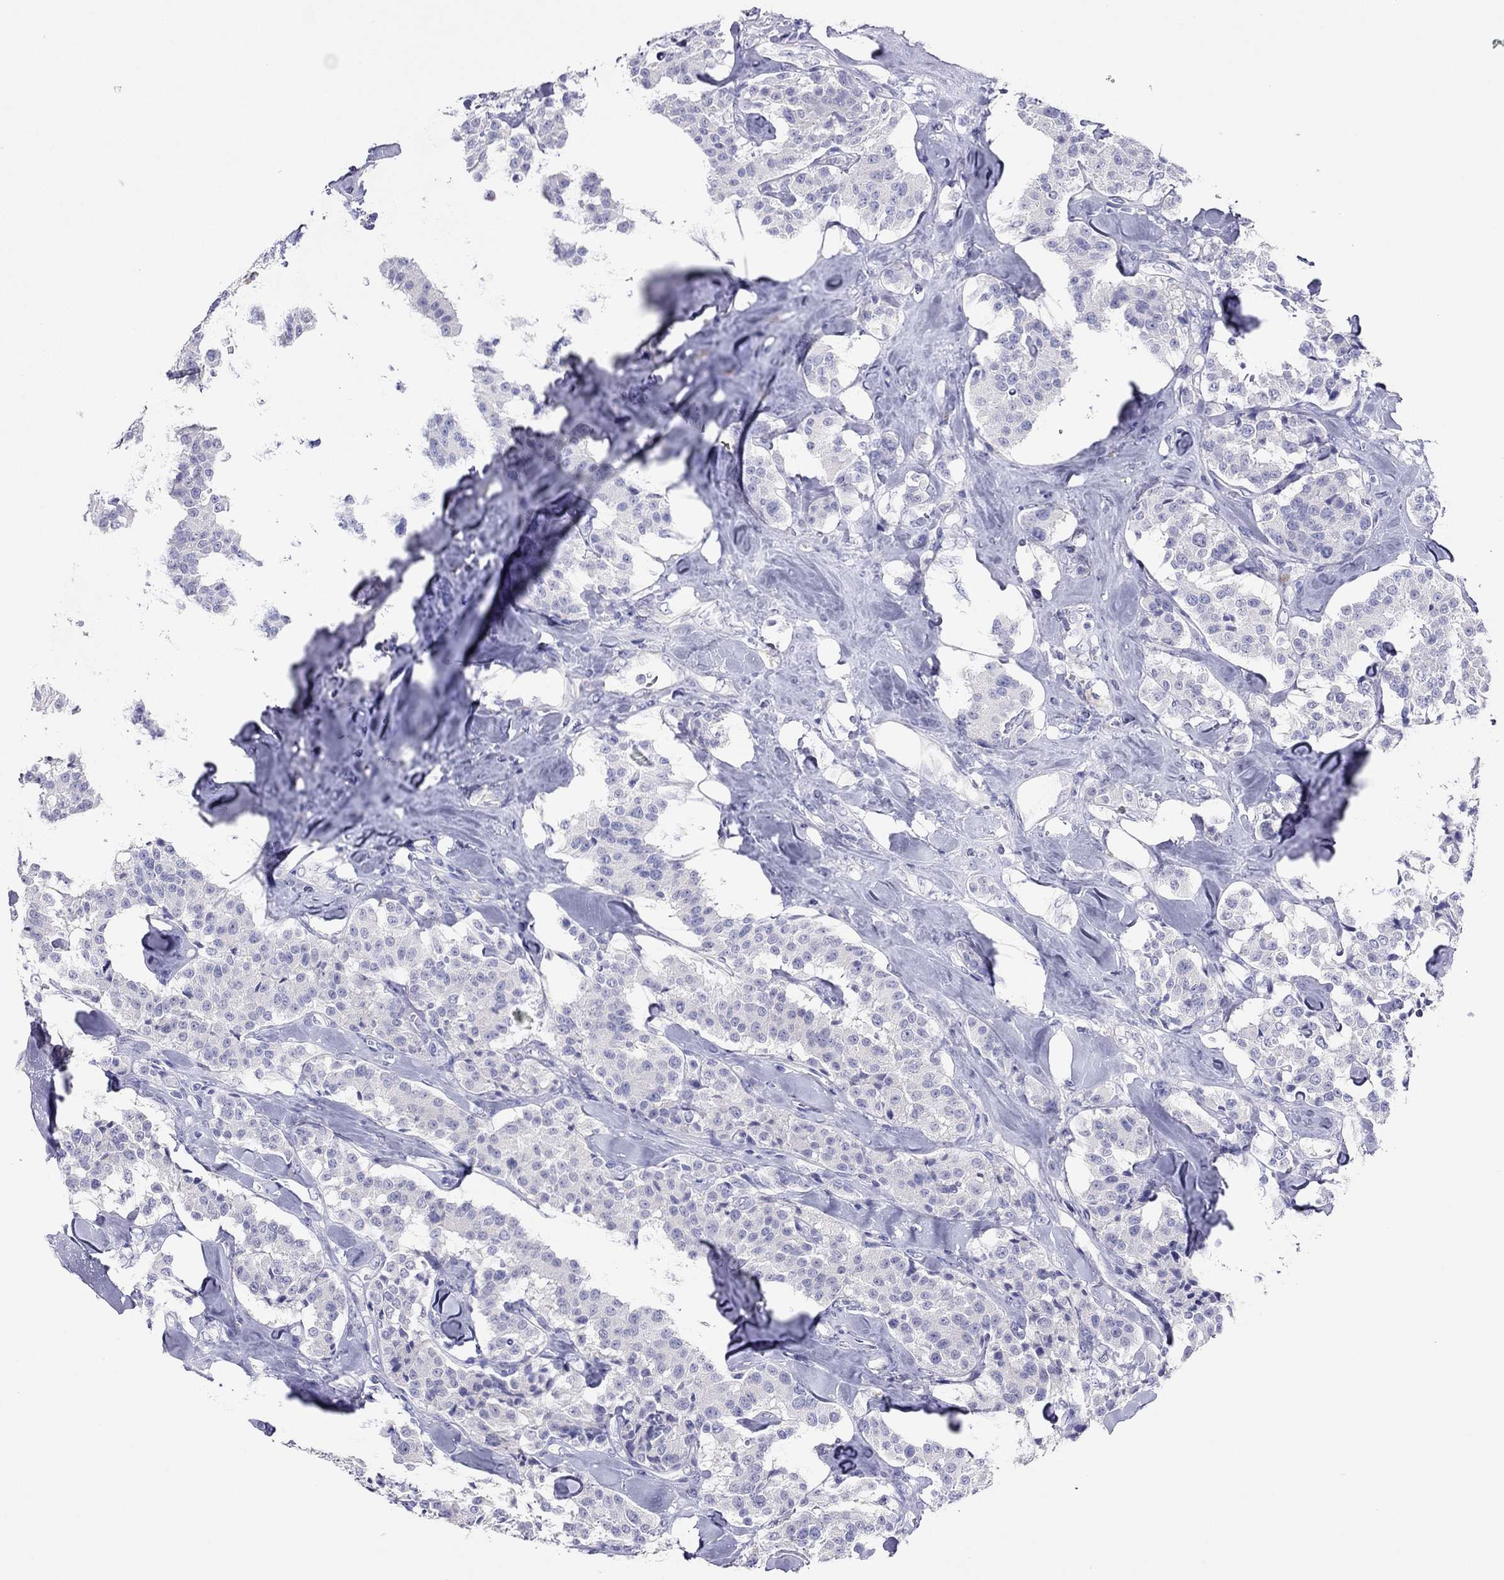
{"staining": {"intensity": "negative", "quantity": "none", "location": "none"}, "tissue": "carcinoid", "cell_type": "Tumor cells", "image_type": "cancer", "snomed": [{"axis": "morphology", "description": "Carcinoid, malignant, NOS"}, {"axis": "topography", "description": "Pancreas"}], "caption": "Immunohistochemistry of human carcinoid (malignant) shows no staining in tumor cells. (DAB immunohistochemistry (IHC) visualized using brightfield microscopy, high magnification).", "gene": "CAPNS2", "patient": {"sex": "male", "age": 41}}